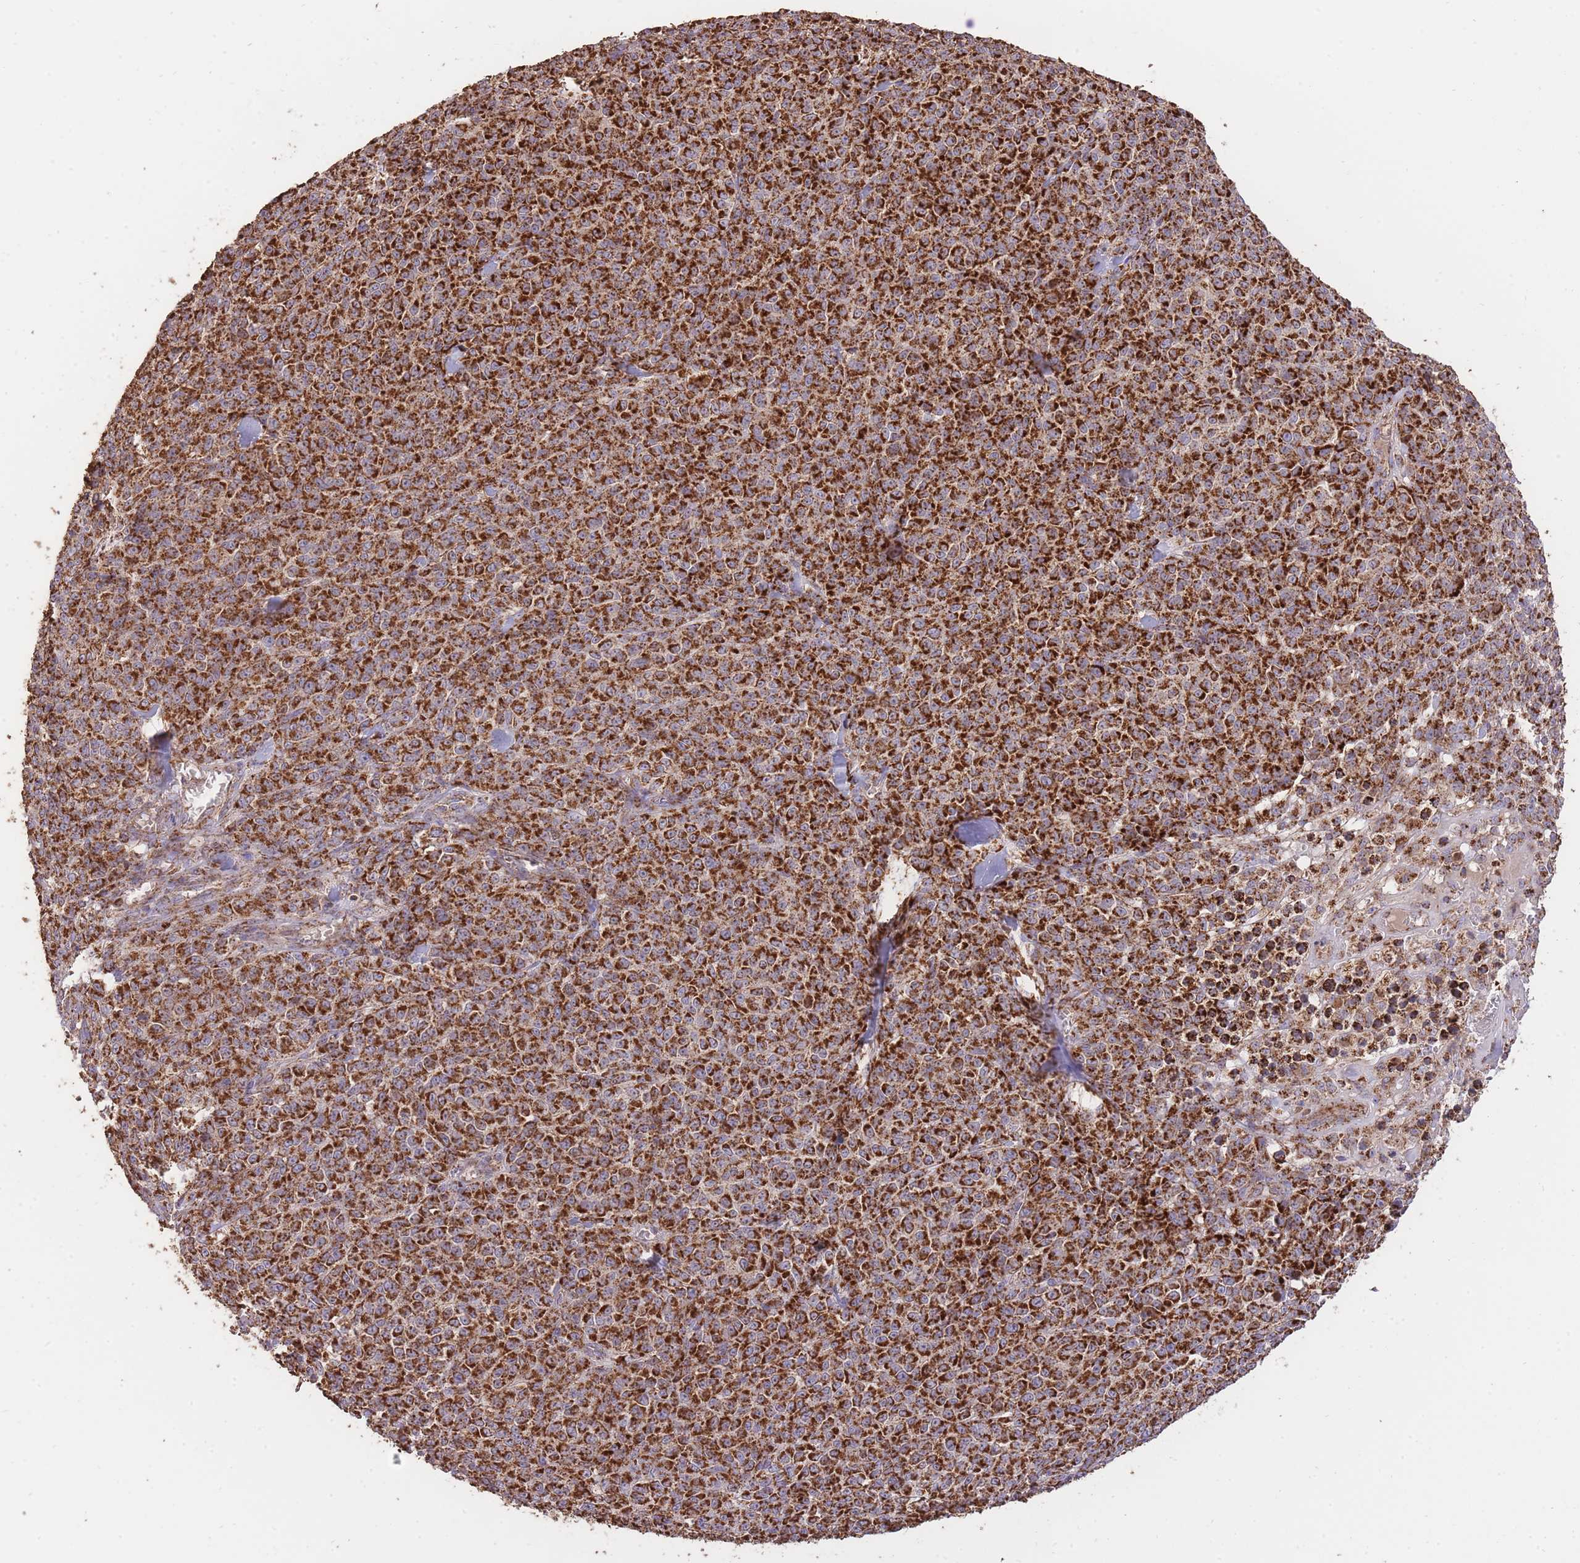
{"staining": {"intensity": "strong", "quantity": ">75%", "location": "cytoplasmic/membranous"}, "tissue": "melanoma", "cell_type": "Tumor cells", "image_type": "cancer", "snomed": [{"axis": "morphology", "description": "Normal tissue, NOS"}, {"axis": "morphology", "description": "Malignant melanoma, NOS"}, {"axis": "topography", "description": "Skin"}], "caption": "Immunohistochemistry staining of malignant melanoma, which exhibits high levels of strong cytoplasmic/membranous positivity in about >75% of tumor cells indicating strong cytoplasmic/membranous protein staining. The staining was performed using DAB (3,3'-diaminobenzidine) (brown) for protein detection and nuclei were counterstained in hematoxylin (blue).", "gene": "PREP", "patient": {"sex": "female", "age": 34}}